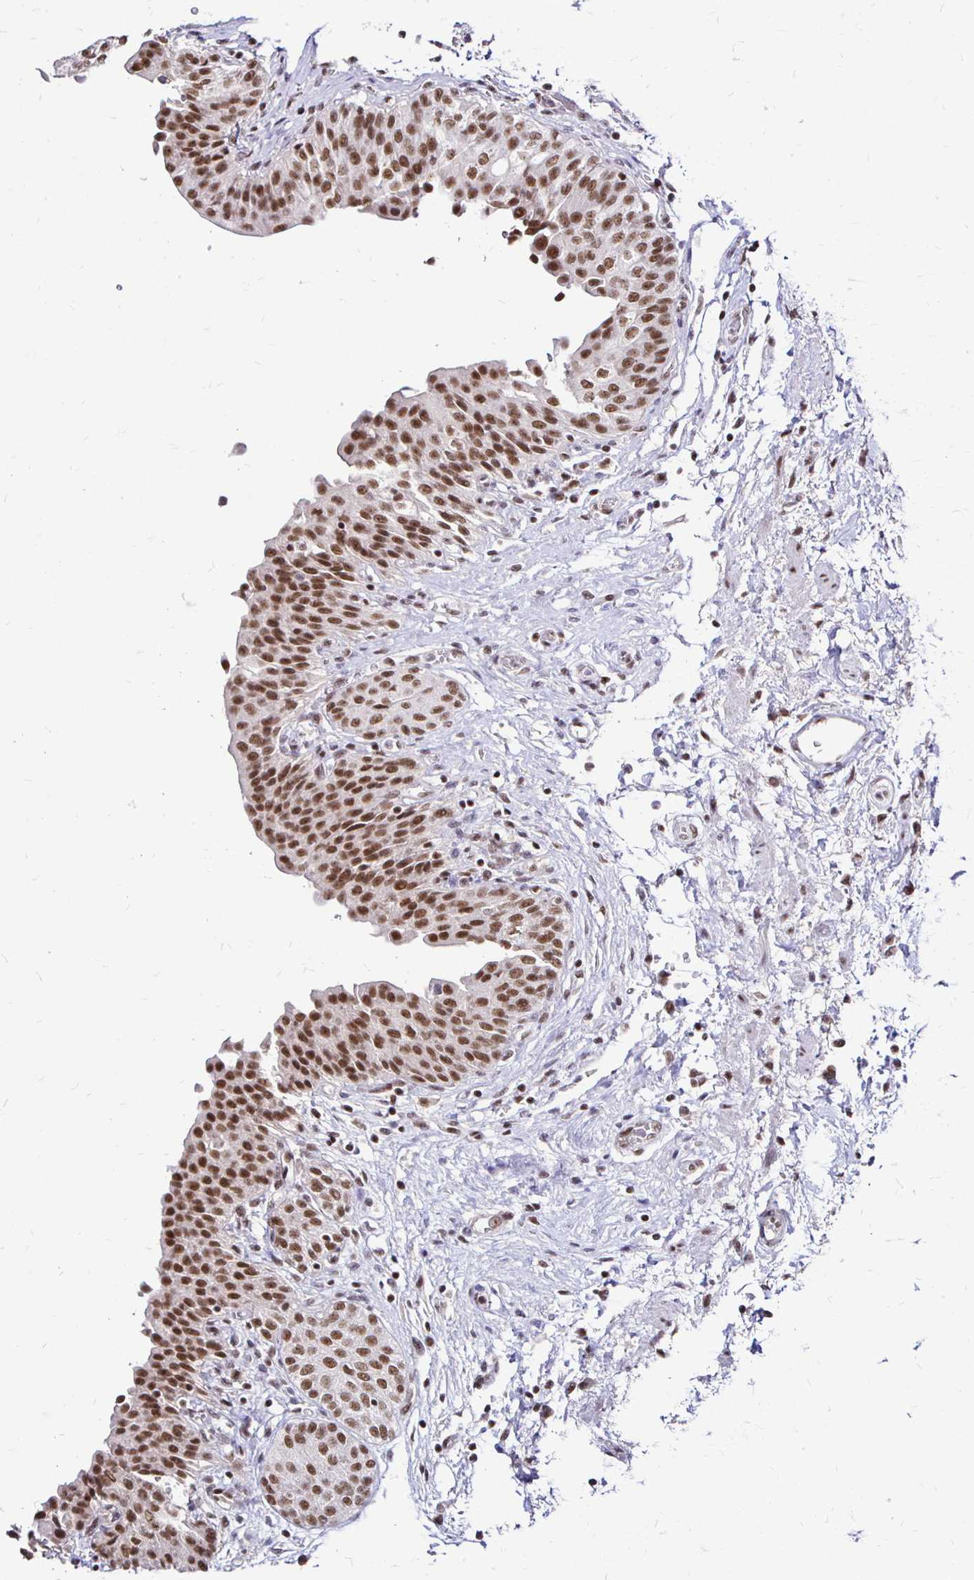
{"staining": {"intensity": "moderate", "quantity": ">75%", "location": "nuclear"}, "tissue": "urinary bladder", "cell_type": "Urothelial cells", "image_type": "normal", "snomed": [{"axis": "morphology", "description": "Normal tissue, NOS"}, {"axis": "topography", "description": "Urinary bladder"}], "caption": "Protein staining demonstrates moderate nuclear expression in about >75% of urothelial cells in normal urinary bladder. The protein is shown in brown color, while the nuclei are stained blue.", "gene": "SIN3A", "patient": {"sex": "male", "age": 68}}